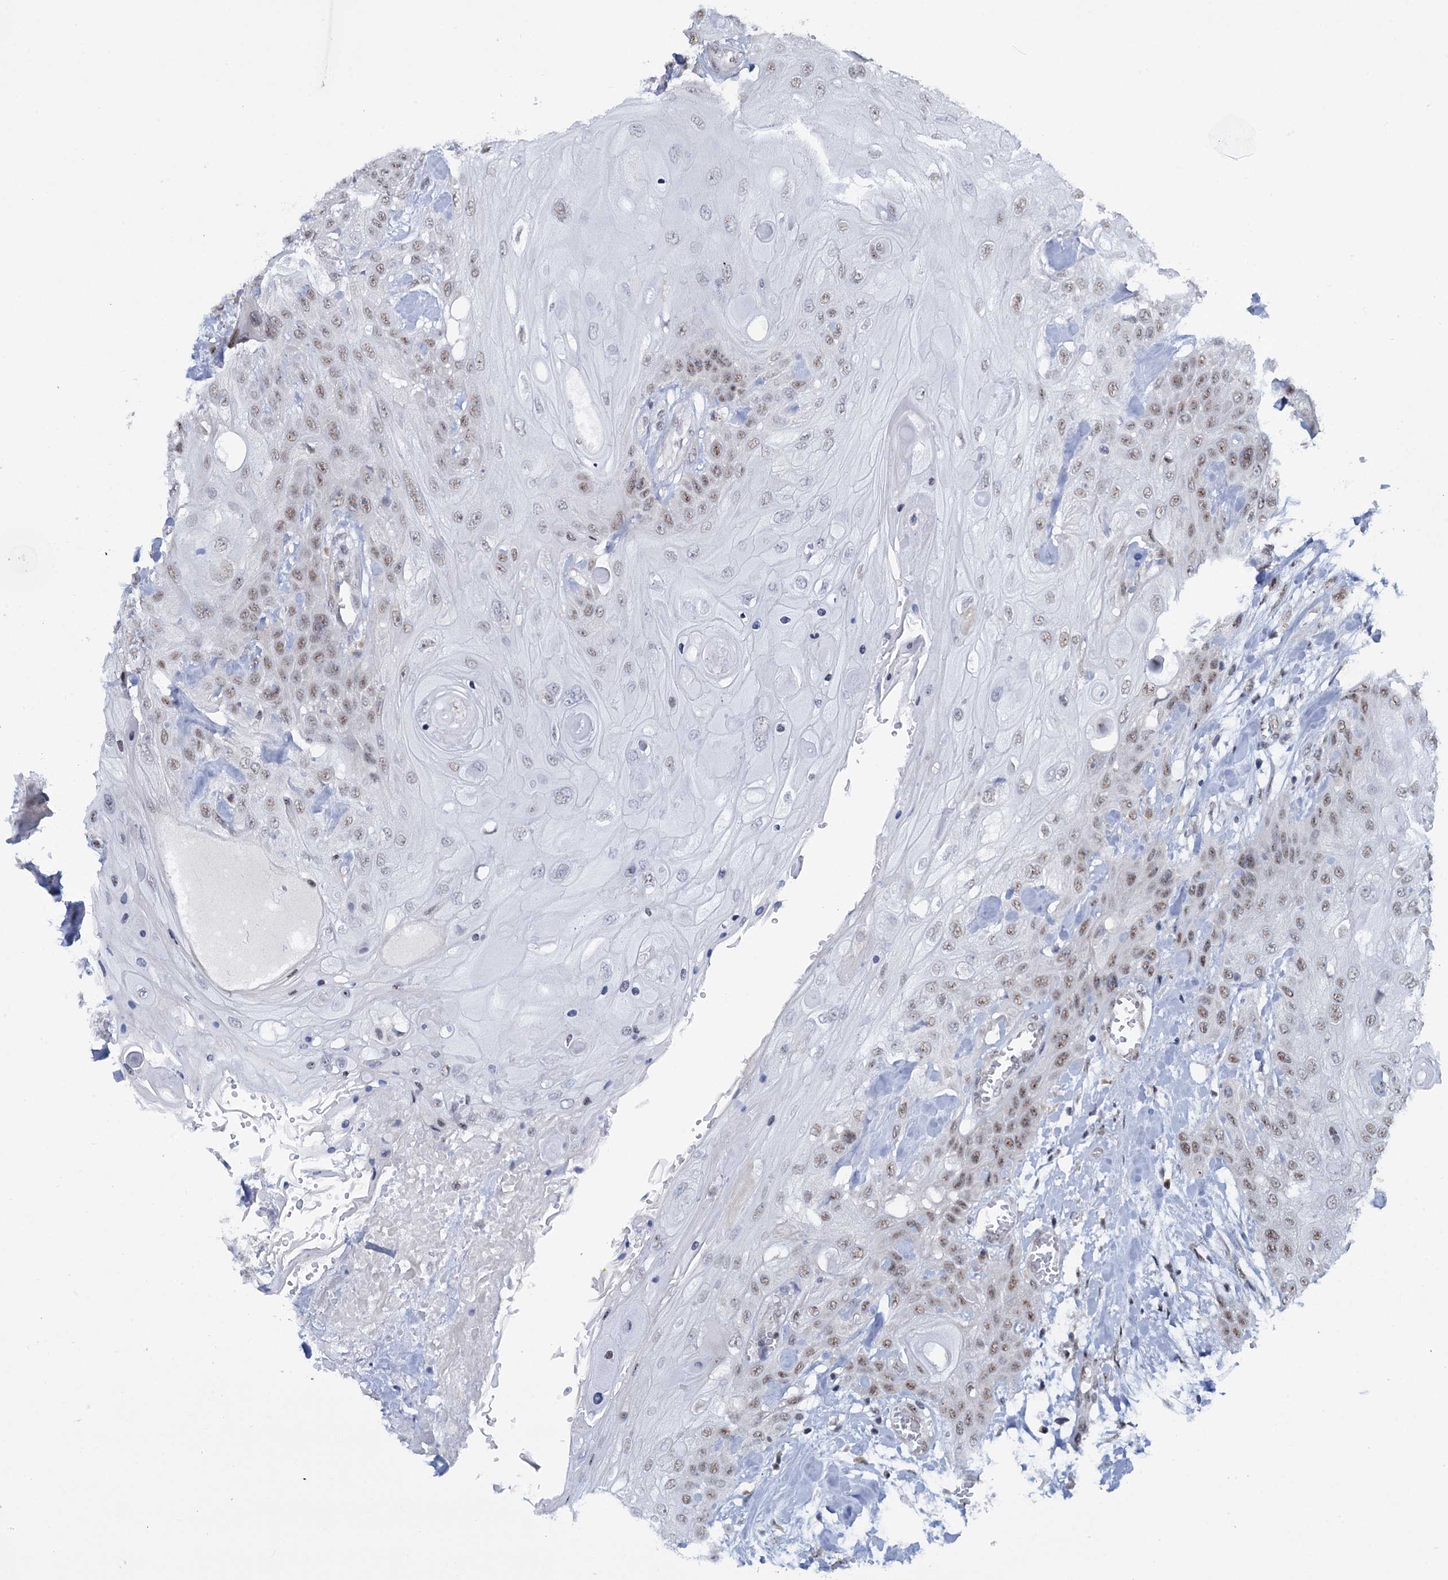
{"staining": {"intensity": "weak", "quantity": ">75%", "location": "nuclear"}, "tissue": "head and neck cancer", "cell_type": "Tumor cells", "image_type": "cancer", "snomed": [{"axis": "morphology", "description": "Squamous cell carcinoma, NOS"}, {"axis": "topography", "description": "Head-Neck"}], "caption": "Weak nuclear expression is present in about >75% of tumor cells in head and neck cancer.", "gene": "SREK1", "patient": {"sex": "female", "age": 43}}